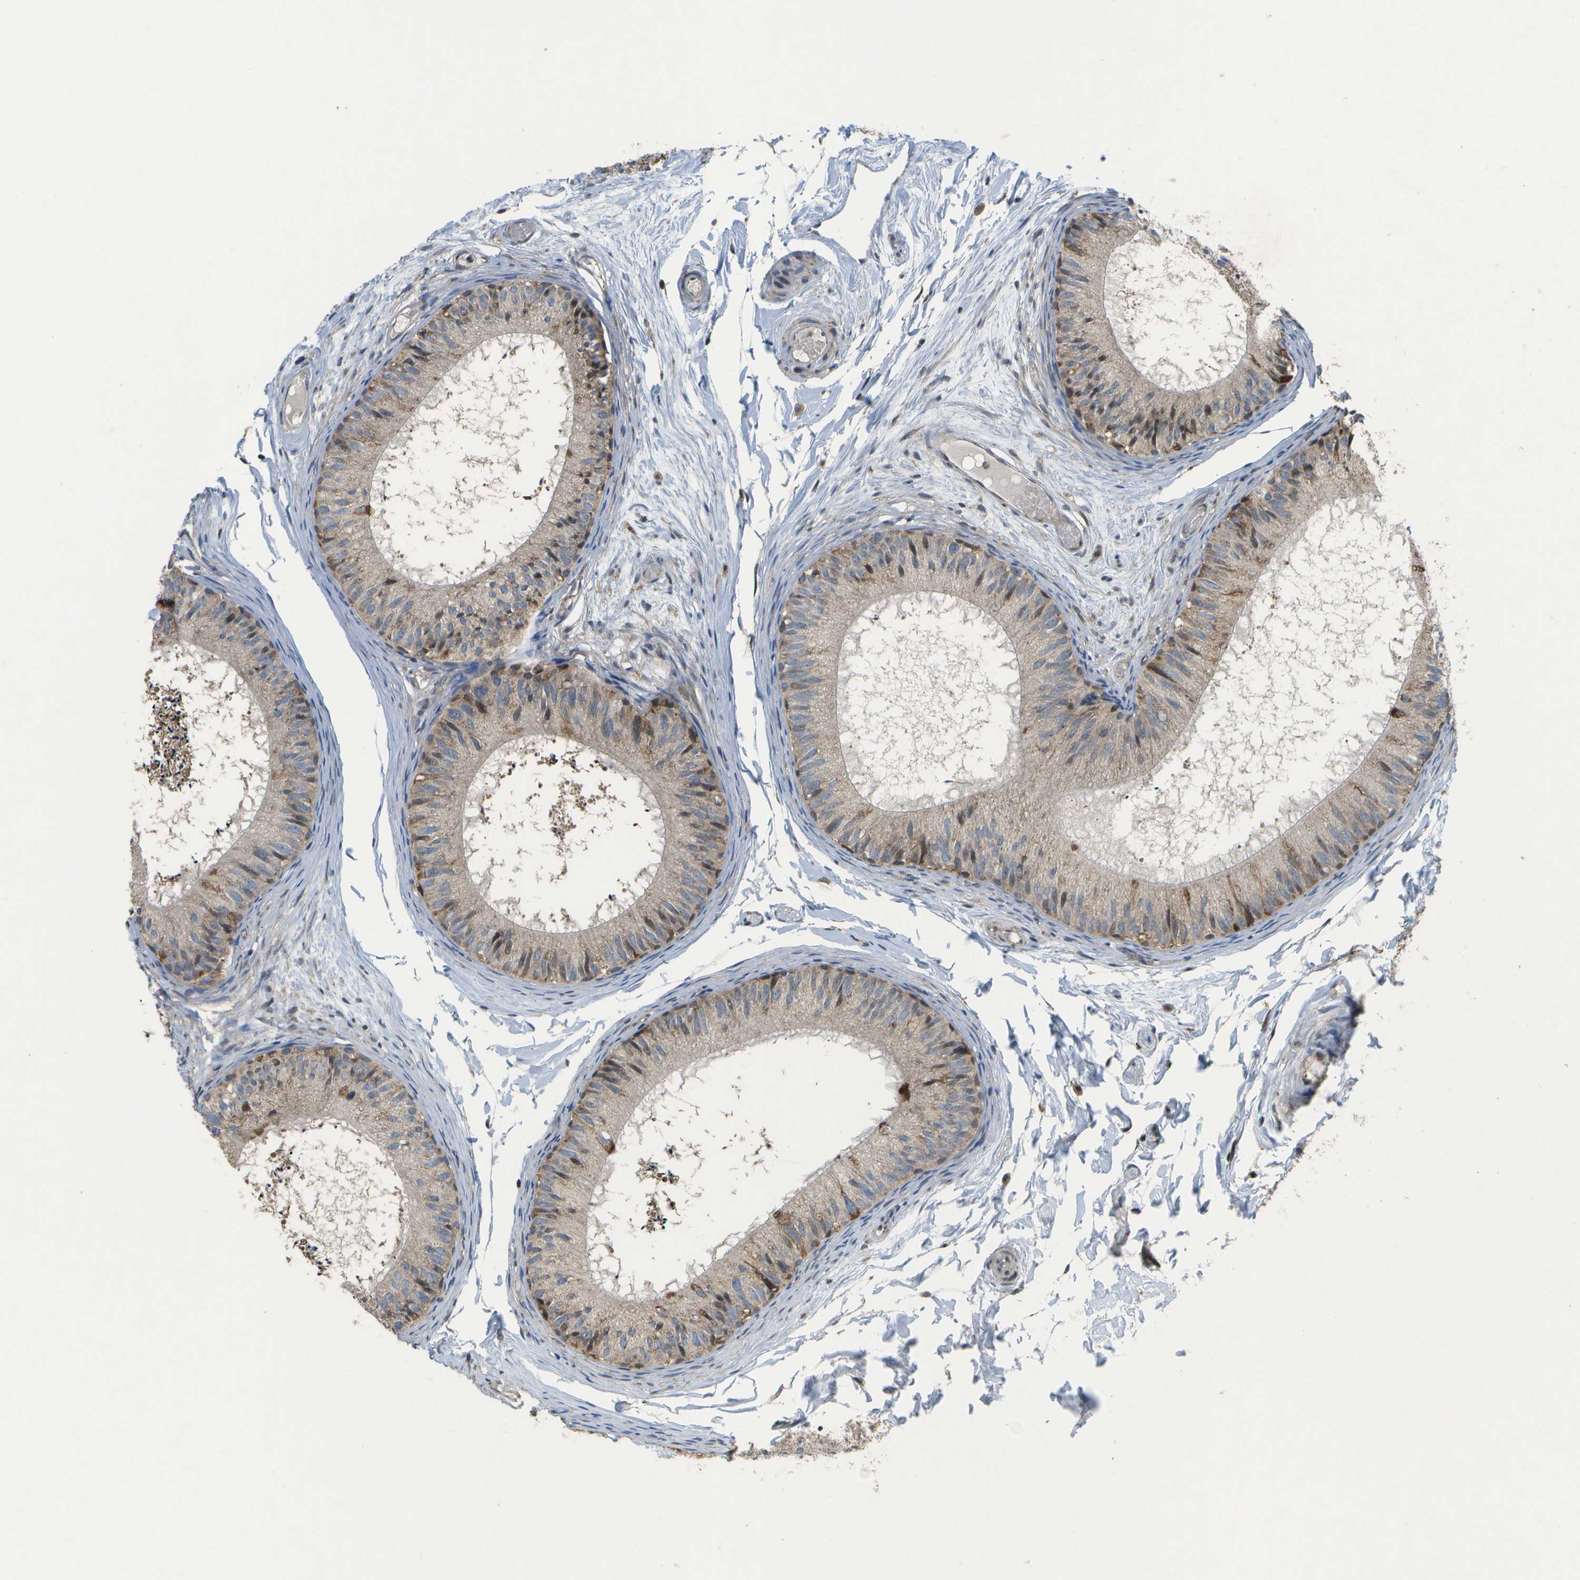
{"staining": {"intensity": "weak", "quantity": ">75%", "location": "cytoplasmic/membranous"}, "tissue": "epididymis", "cell_type": "Glandular cells", "image_type": "normal", "snomed": [{"axis": "morphology", "description": "Normal tissue, NOS"}, {"axis": "topography", "description": "Epididymis"}], "caption": "High-power microscopy captured an immunohistochemistry (IHC) micrograph of unremarkable epididymis, revealing weak cytoplasmic/membranous staining in approximately >75% of glandular cells. The staining is performed using DAB (3,3'-diaminobenzidine) brown chromogen to label protein expression. The nuclei are counter-stained blue using hematoxylin.", "gene": "HADHA", "patient": {"sex": "male", "age": 46}}